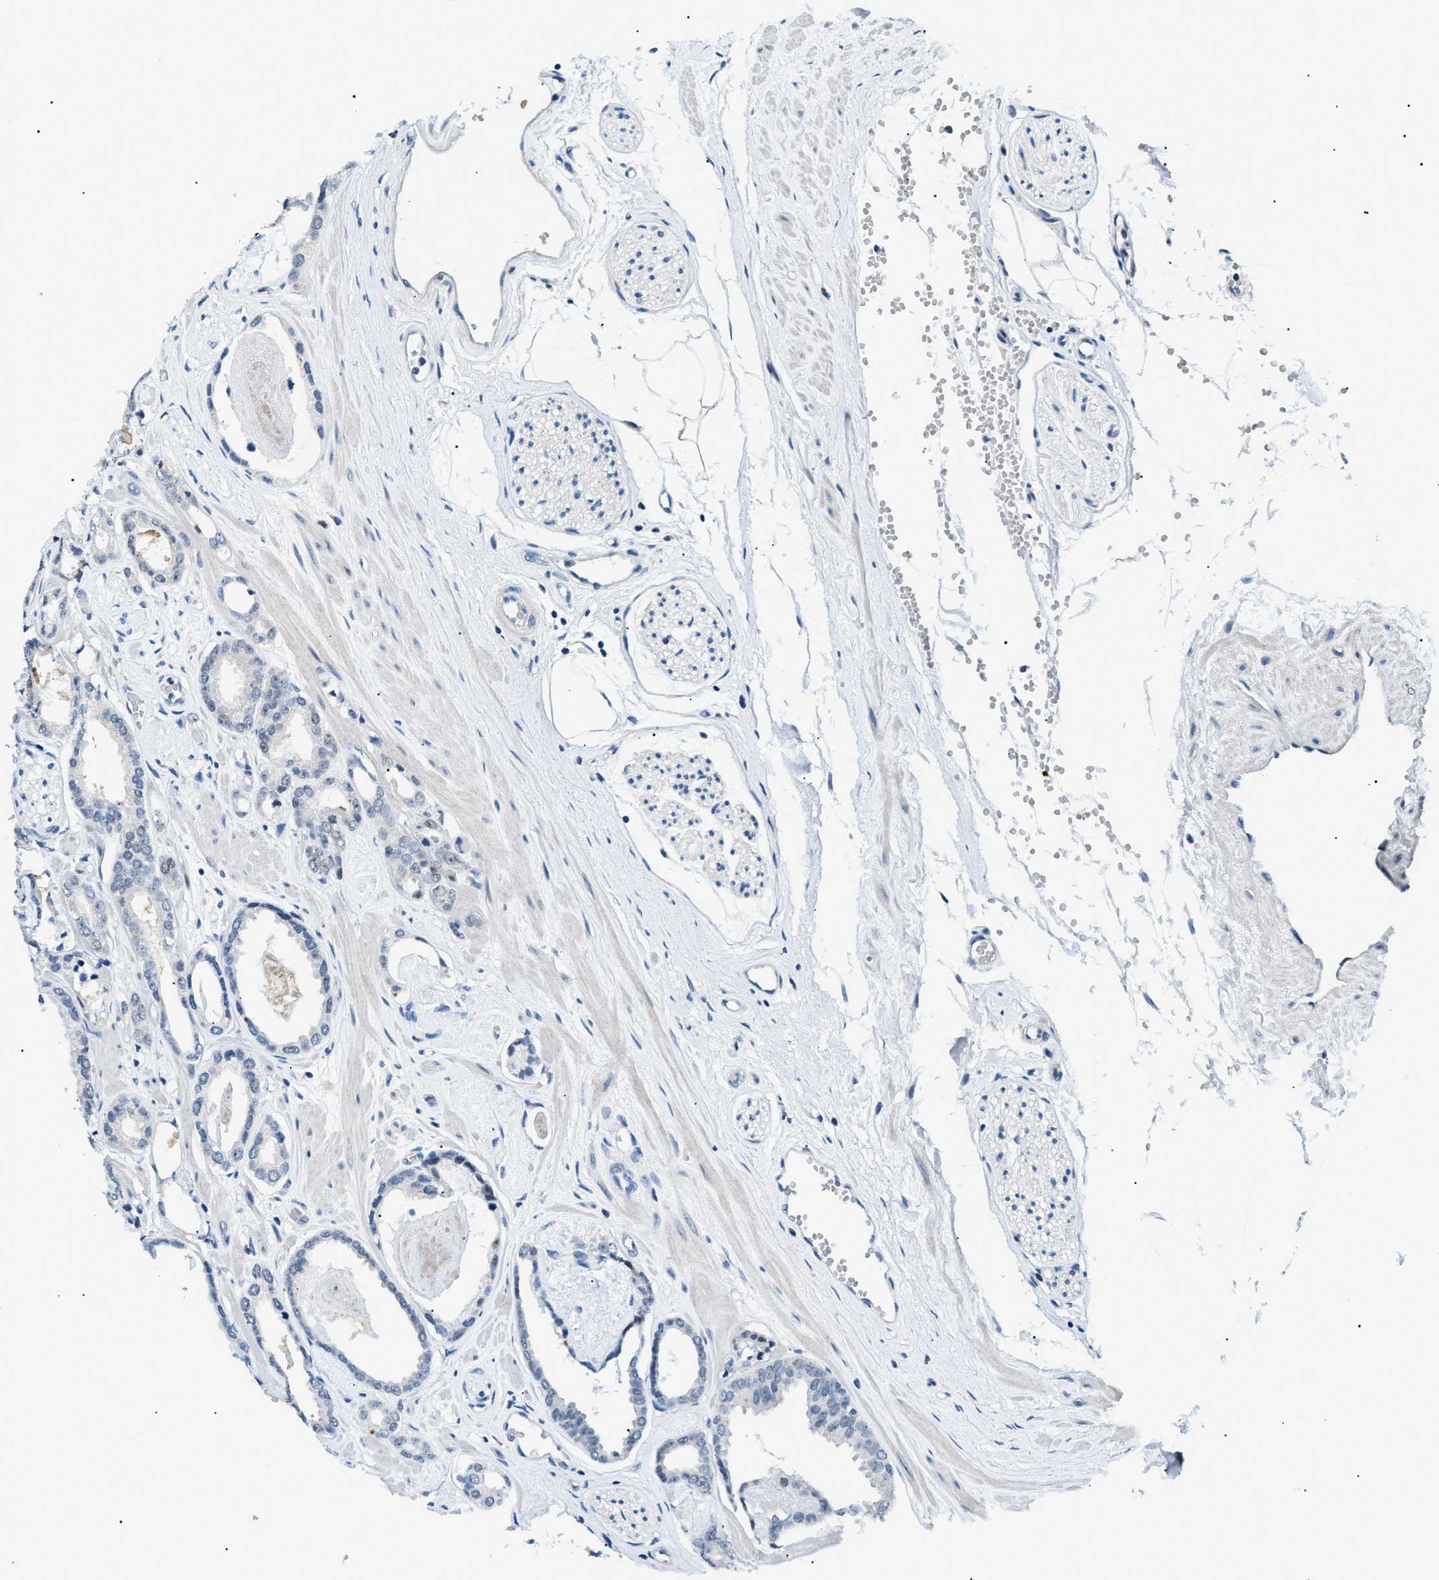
{"staining": {"intensity": "weak", "quantity": "<25%", "location": "nuclear"}, "tissue": "prostate cancer", "cell_type": "Tumor cells", "image_type": "cancer", "snomed": [{"axis": "morphology", "description": "Adenocarcinoma, Low grade"}, {"axis": "topography", "description": "Prostate"}], "caption": "IHC histopathology image of neoplastic tissue: prostate cancer stained with DAB (3,3'-diaminobenzidine) reveals no significant protein staining in tumor cells.", "gene": "SMARCC1", "patient": {"sex": "male", "age": 53}}